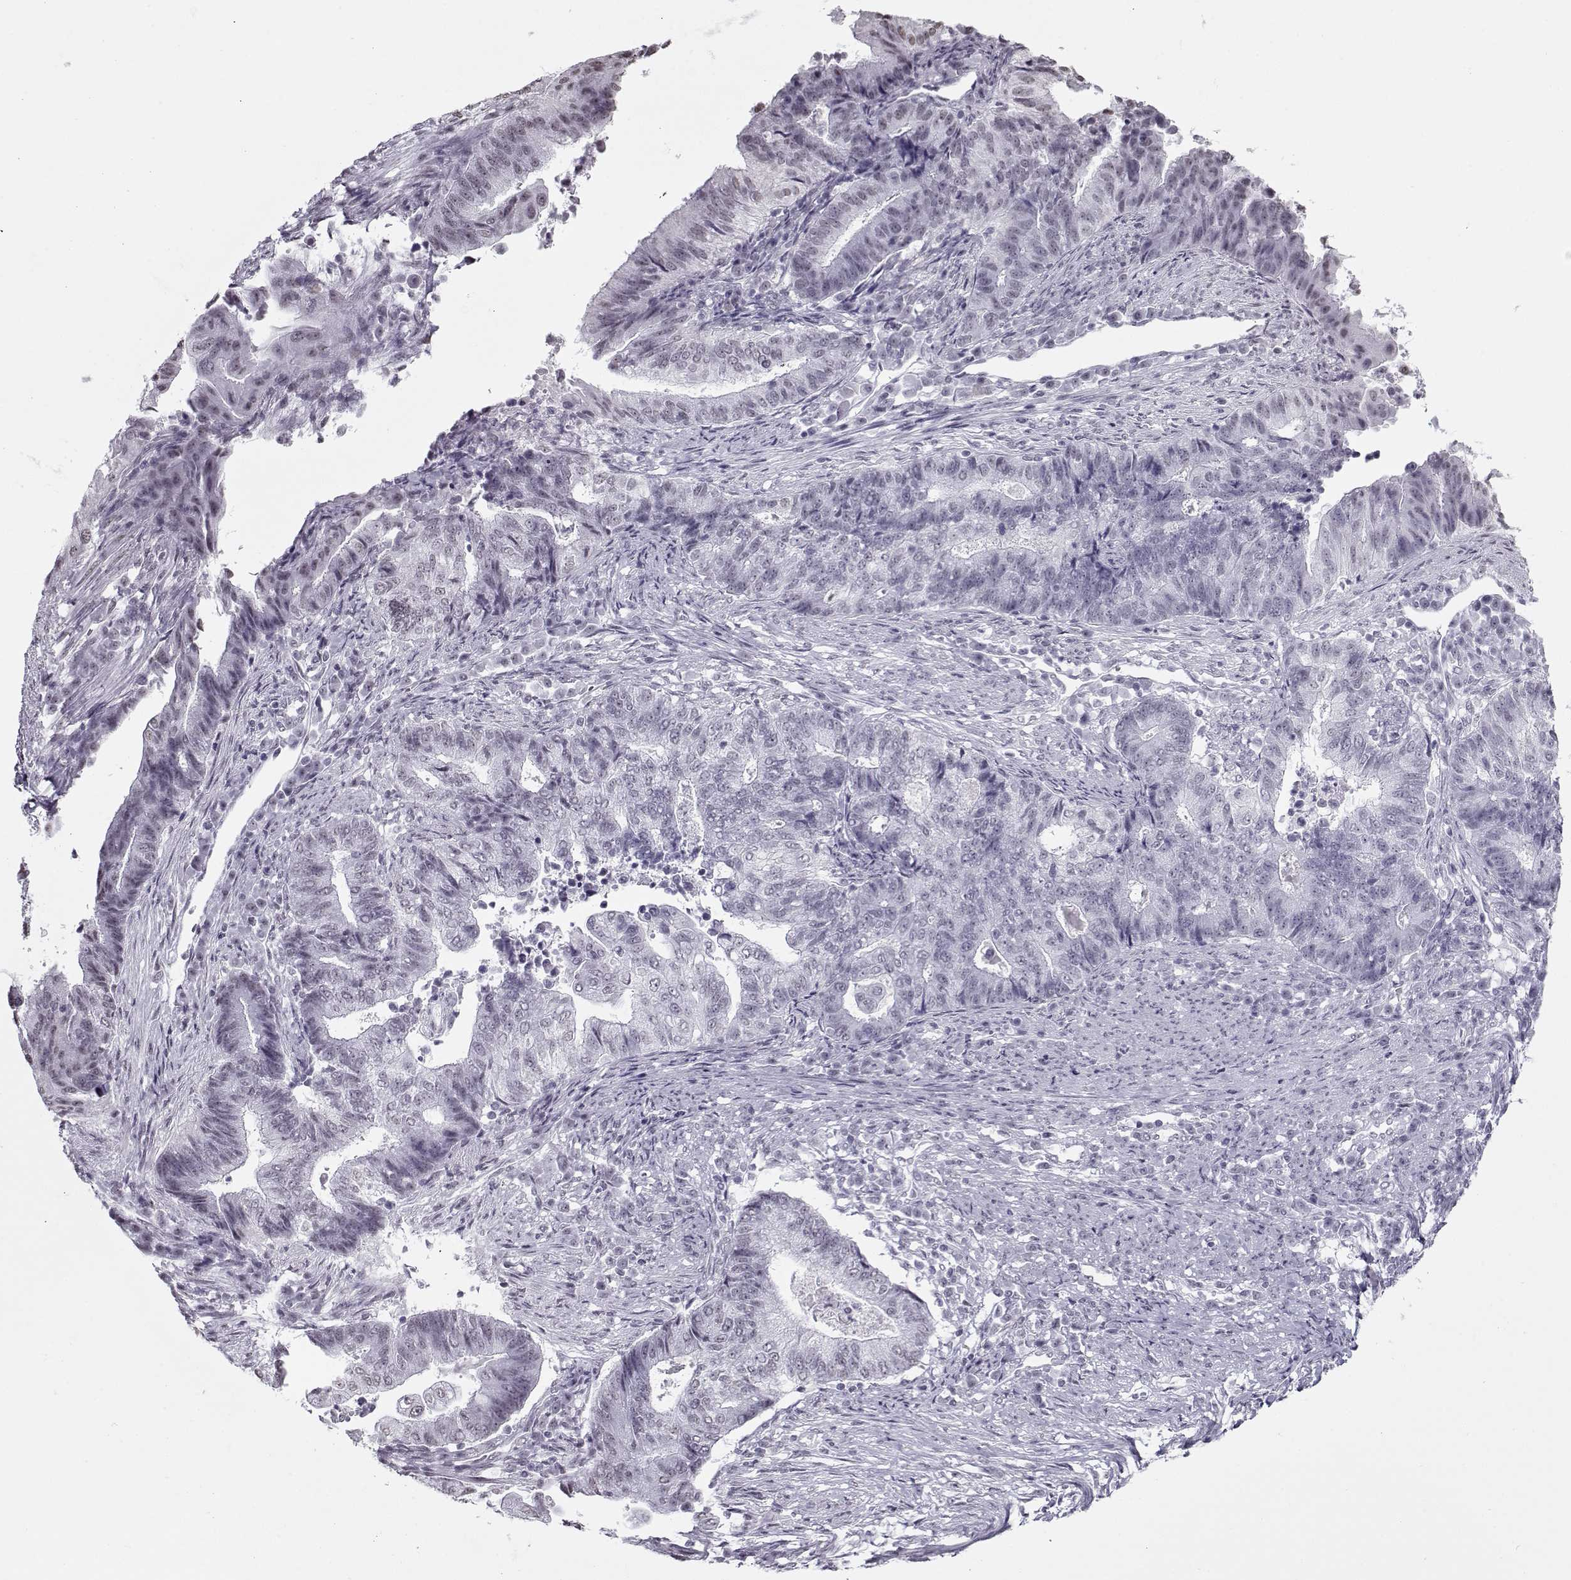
{"staining": {"intensity": "negative", "quantity": "none", "location": "none"}, "tissue": "endometrial cancer", "cell_type": "Tumor cells", "image_type": "cancer", "snomed": [{"axis": "morphology", "description": "Adenocarcinoma, NOS"}, {"axis": "topography", "description": "Uterus"}, {"axis": "topography", "description": "Endometrium"}], "caption": "Immunohistochemistry of adenocarcinoma (endometrial) demonstrates no staining in tumor cells.", "gene": "PRMT8", "patient": {"sex": "female", "age": 54}}